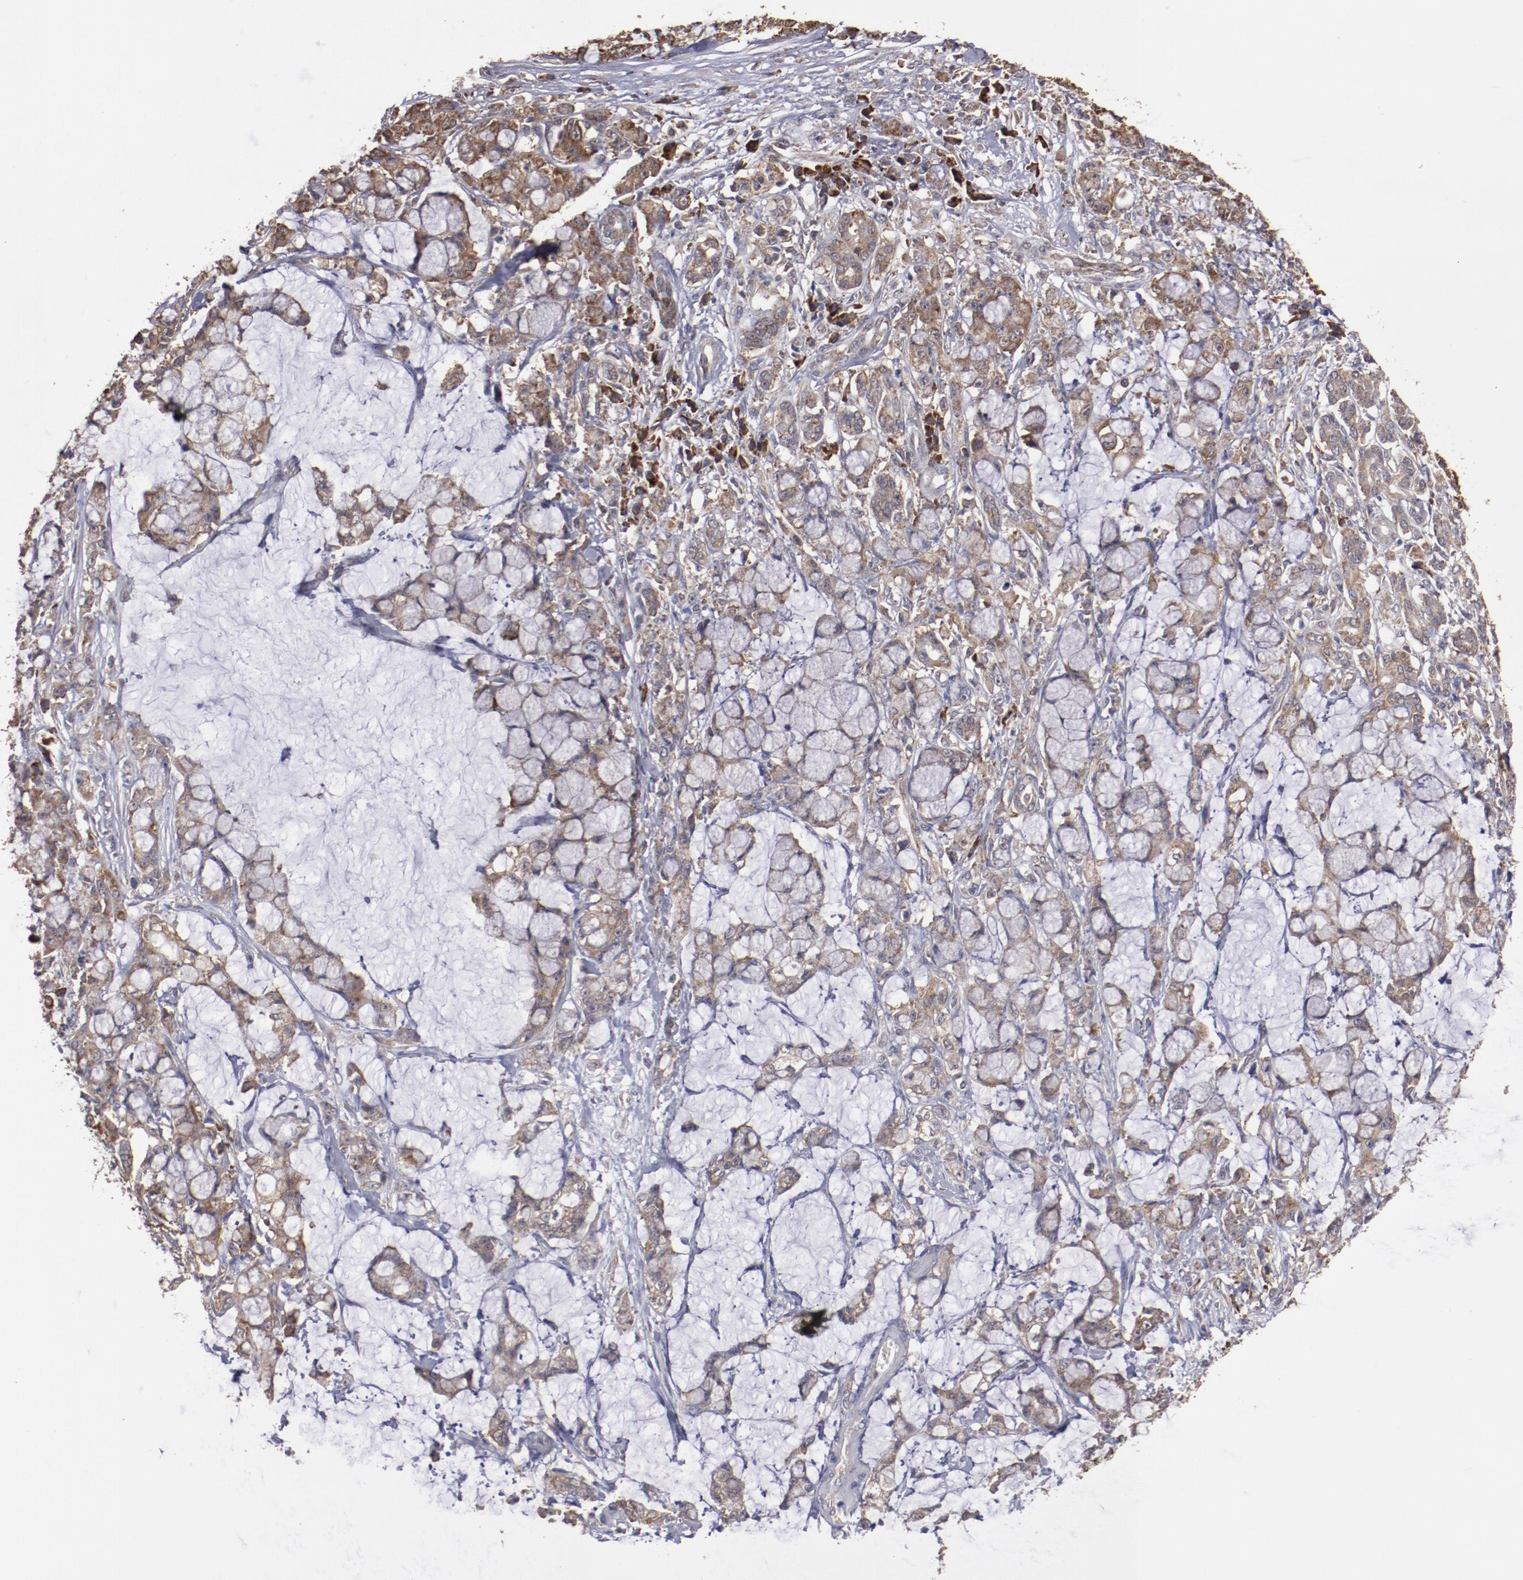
{"staining": {"intensity": "moderate", "quantity": ">75%", "location": "cytoplasmic/membranous"}, "tissue": "pancreatic cancer", "cell_type": "Tumor cells", "image_type": "cancer", "snomed": [{"axis": "morphology", "description": "Adenocarcinoma, NOS"}, {"axis": "topography", "description": "Pancreas"}], "caption": "Immunohistochemistry histopathology image of neoplastic tissue: pancreatic cancer stained using immunohistochemistry (IHC) demonstrates medium levels of moderate protein expression localized specifically in the cytoplasmic/membranous of tumor cells, appearing as a cytoplasmic/membranous brown color.", "gene": "RPS4Y1", "patient": {"sex": "female", "age": 73}}